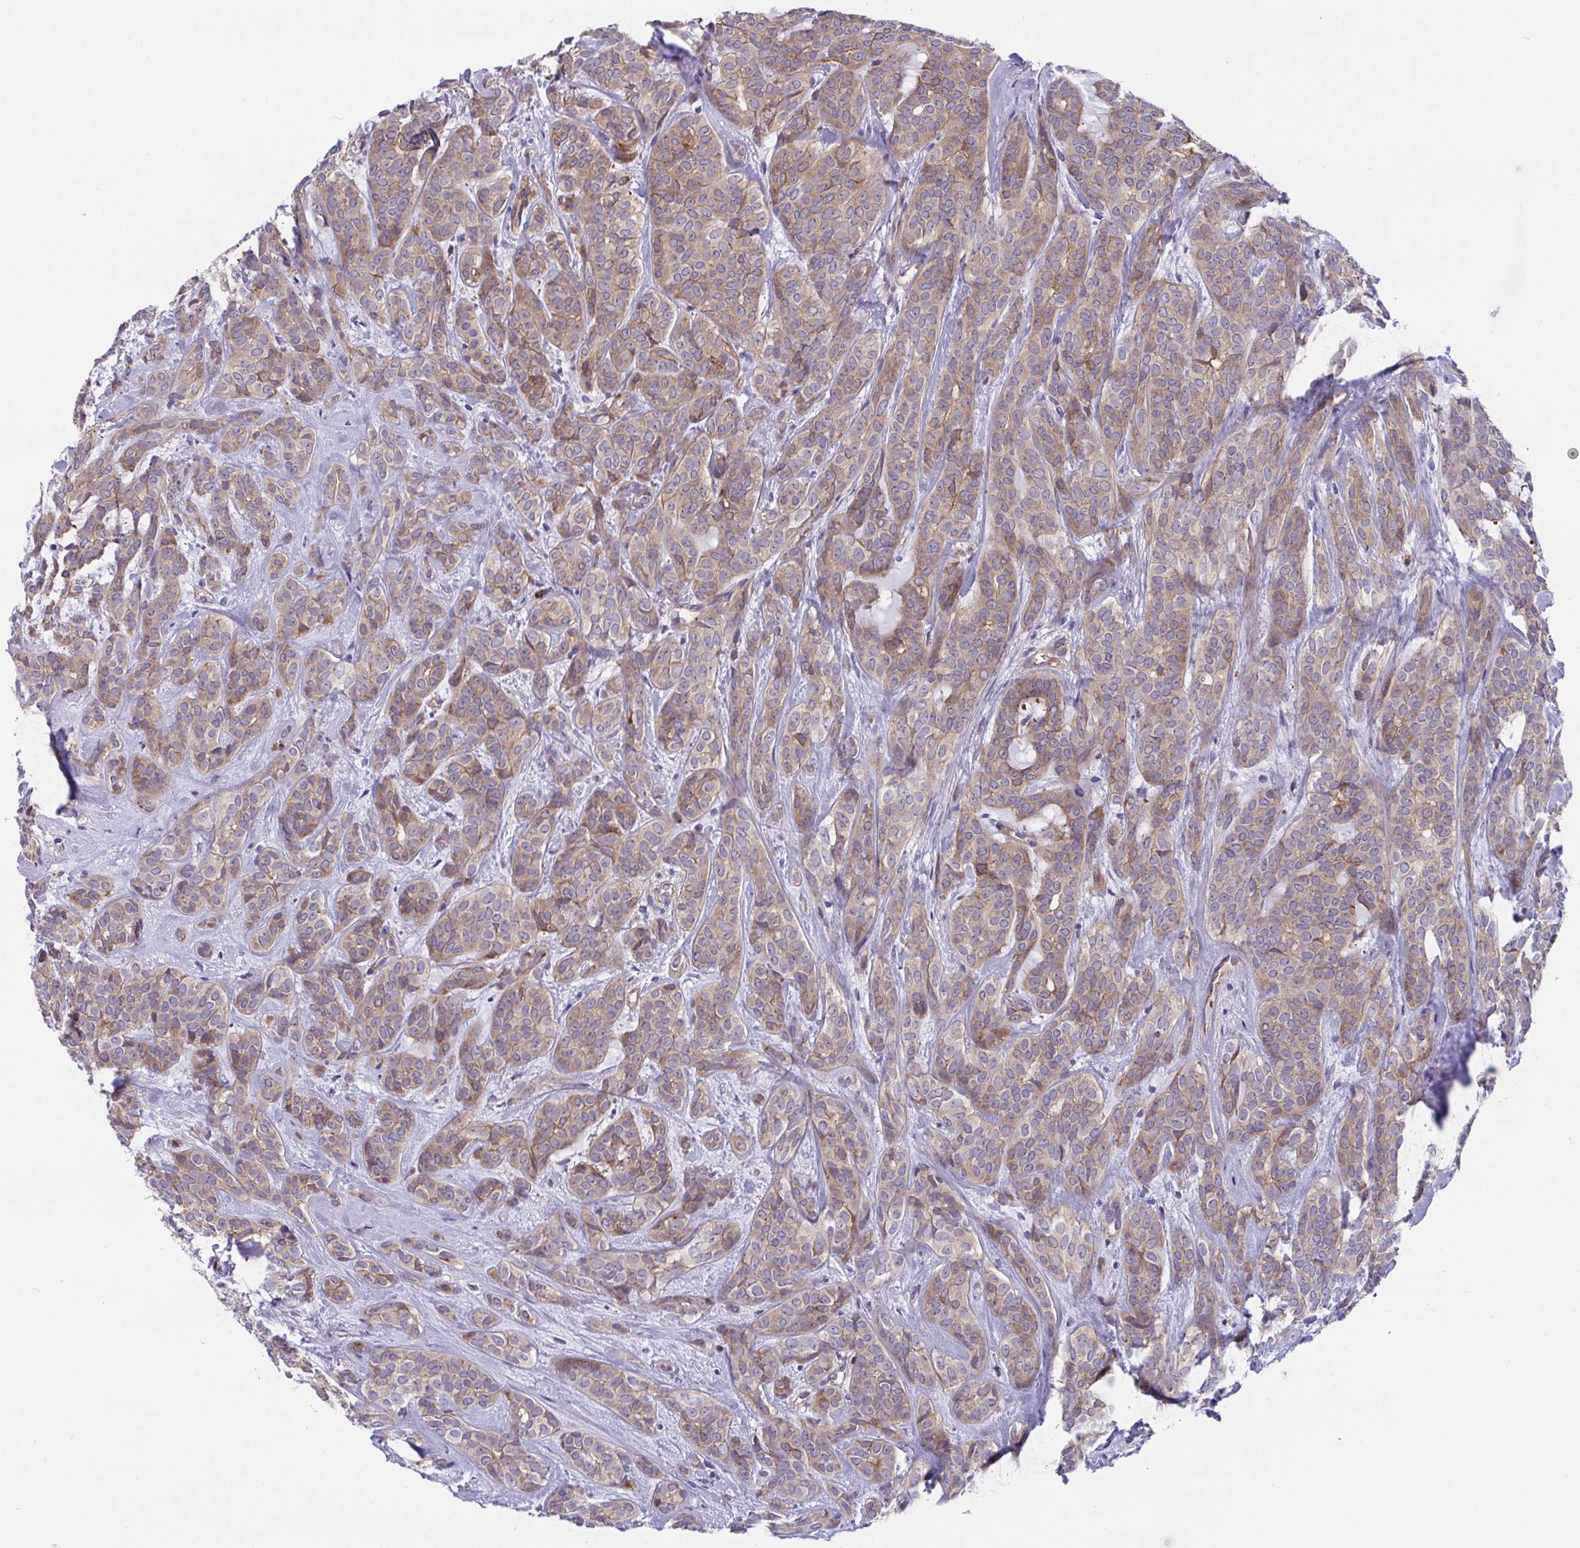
{"staining": {"intensity": "weak", "quantity": ">75%", "location": "cytoplasmic/membranous"}, "tissue": "head and neck cancer", "cell_type": "Tumor cells", "image_type": "cancer", "snomed": [{"axis": "morphology", "description": "Adenocarcinoma, NOS"}, {"axis": "topography", "description": "Head-Neck"}], "caption": "Brown immunohistochemical staining in head and neck adenocarcinoma shows weak cytoplasmic/membranous positivity in approximately >75% of tumor cells.", "gene": "PPIH", "patient": {"sex": "female", "age": 57}}